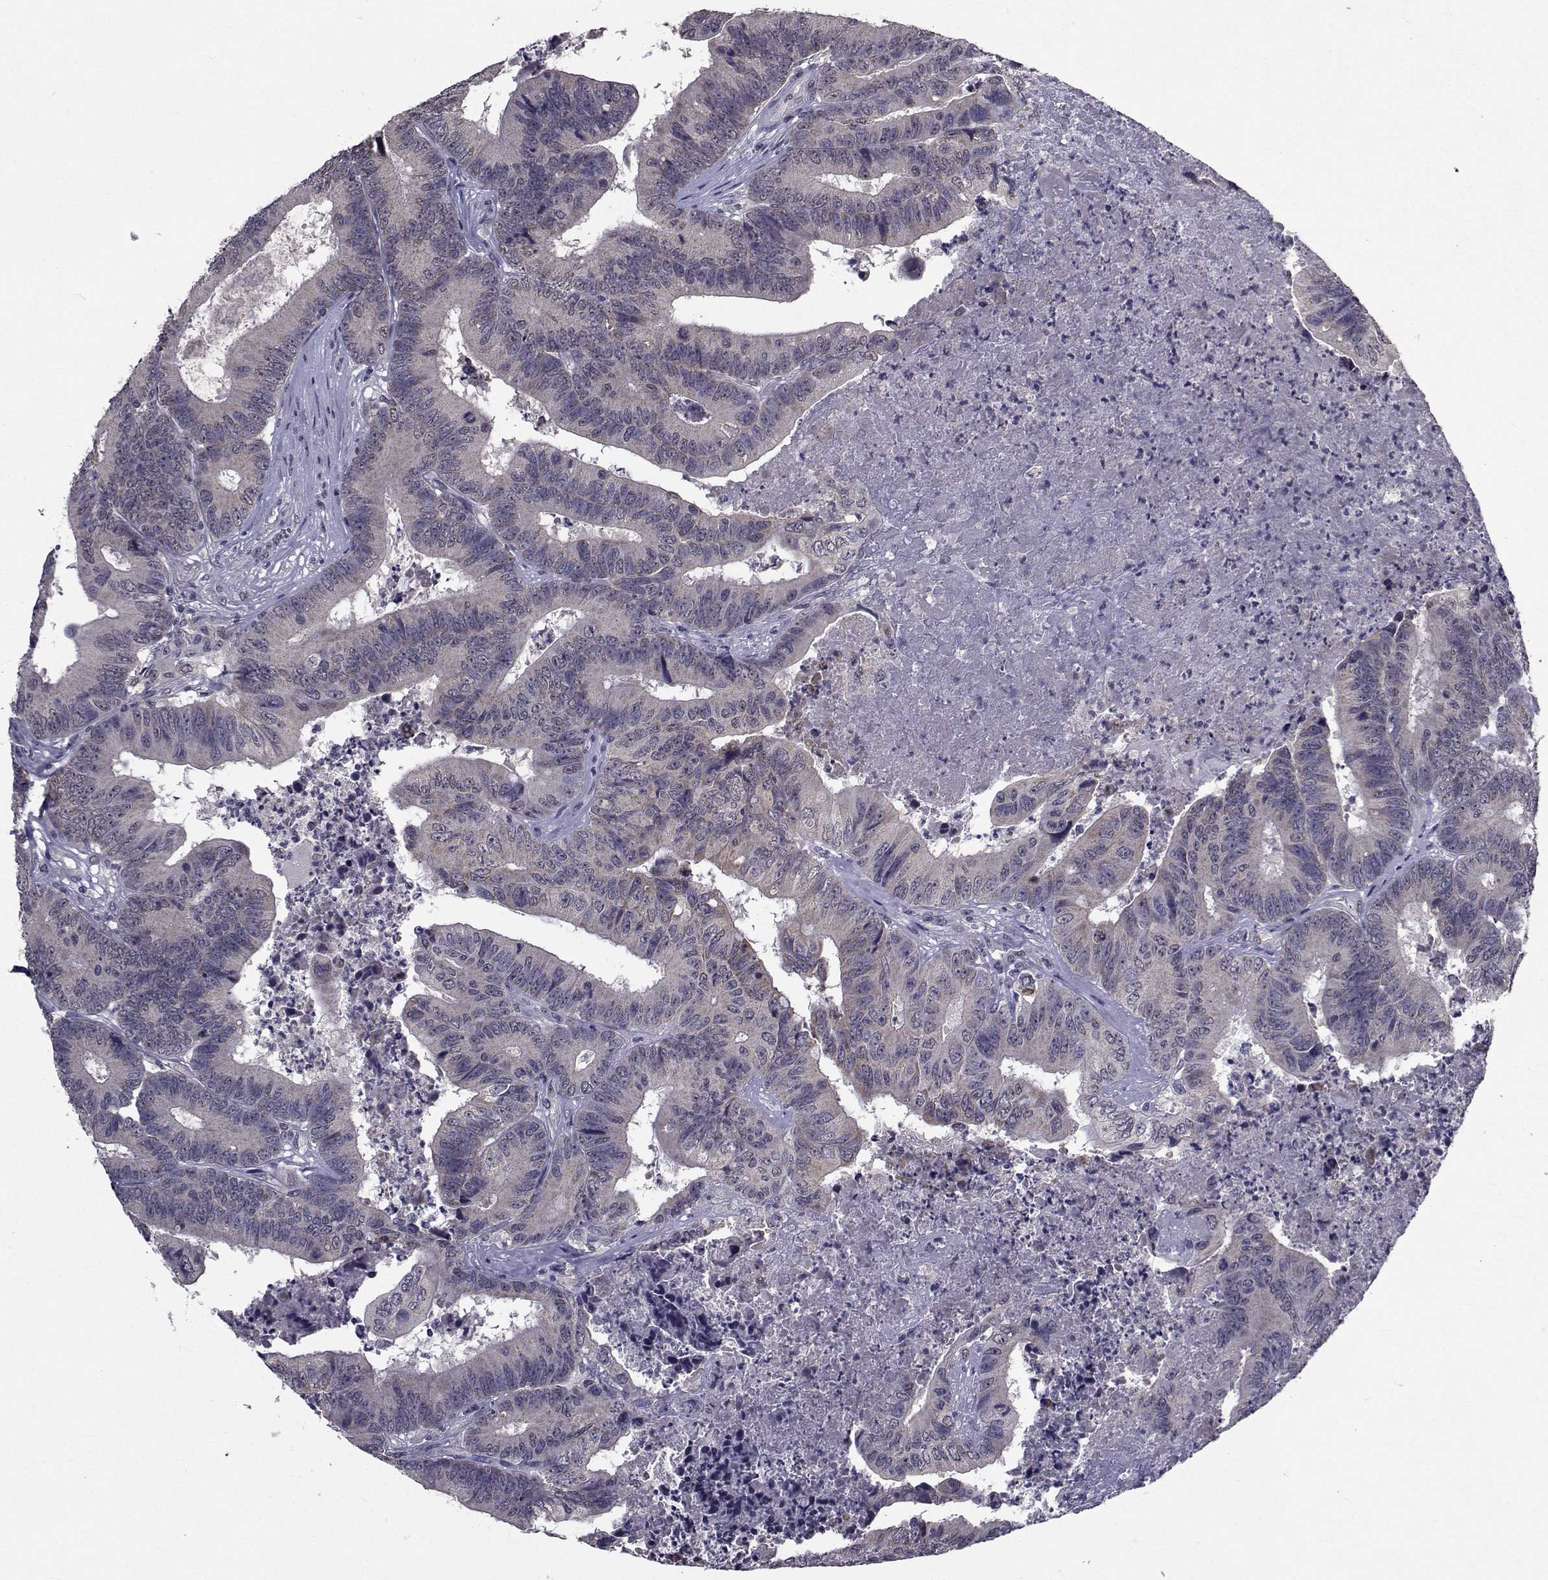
{"staining": {"intensity": "weak", "quantity": "<25%", "location": "cytoplasmic/membranous"}, "tissue": "colorectal cancer", "cell_type": "Tumor cells", "image_type": "cancer", "snomed": [{"axis": "morphology", "description": "Adenocarcinoma, NOS"}, {"axis": "topography", "description": "Colon"}], "caption": "Colorectal cancer (adenocarcinoma) stained for a protein using immunohistochemistry shows no staining tumor cells.", "gene": "CYP2S1", "patient": {"sex": "male", "age": 84}}